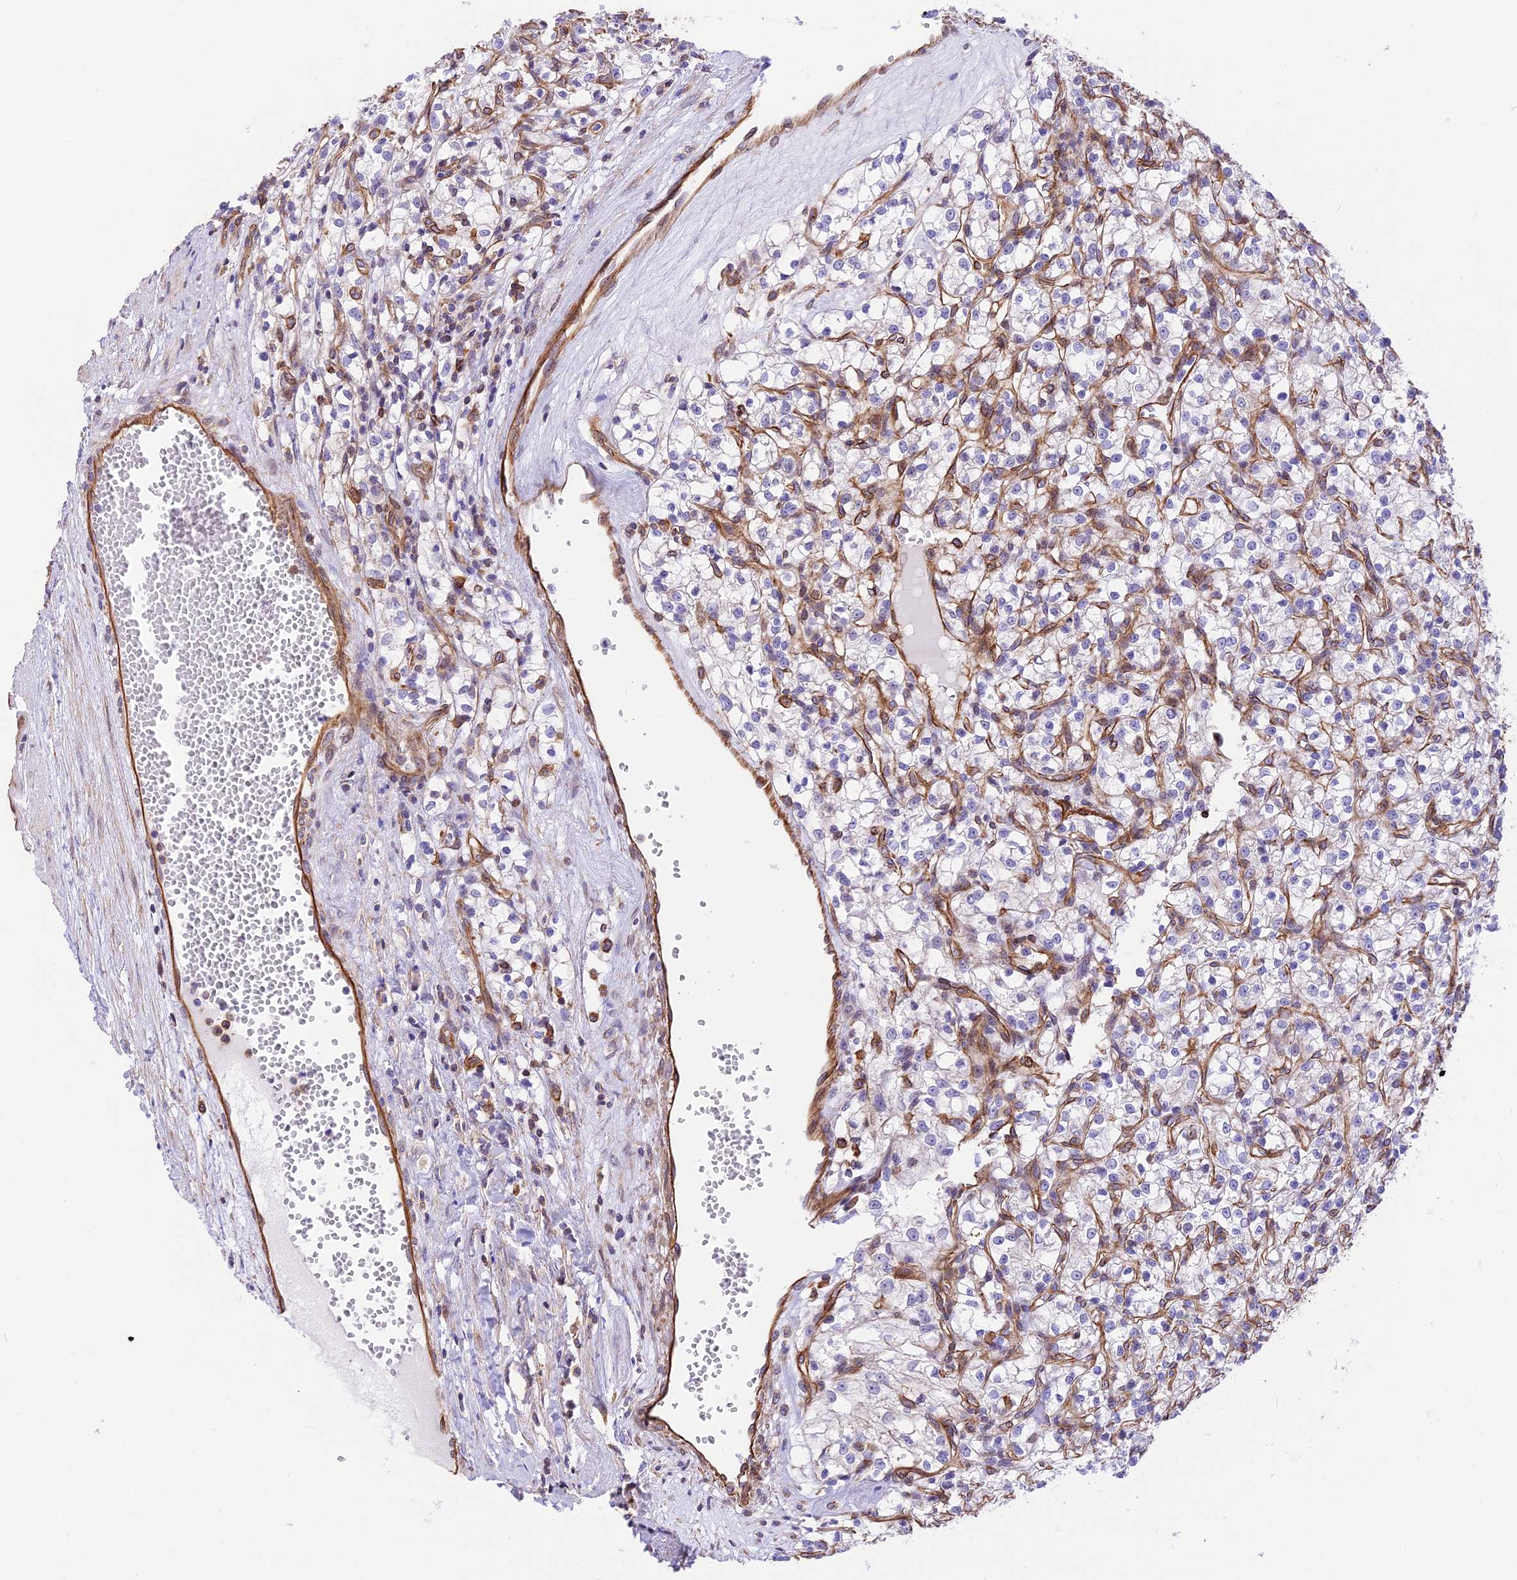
{"staining": {"intensity": "negative", "quantity": "none", "location": "none"}, "tissue": "renal cancer", "cell_type": "Tumor cells", "image_type": "cancer", "snomed": [{"axis": "morphology", "description": "Adenocarcinoma, NOS"}, {"axis": "topography", "description": "Kidney"}], "caption": "This is an immunohistochemistry (IHC) histopathology image of human renal adenocarcinoma. There is no expression in tumor cells.", "gene": "R3HDM4", "patient": {"sex": "female", "age": 59}}